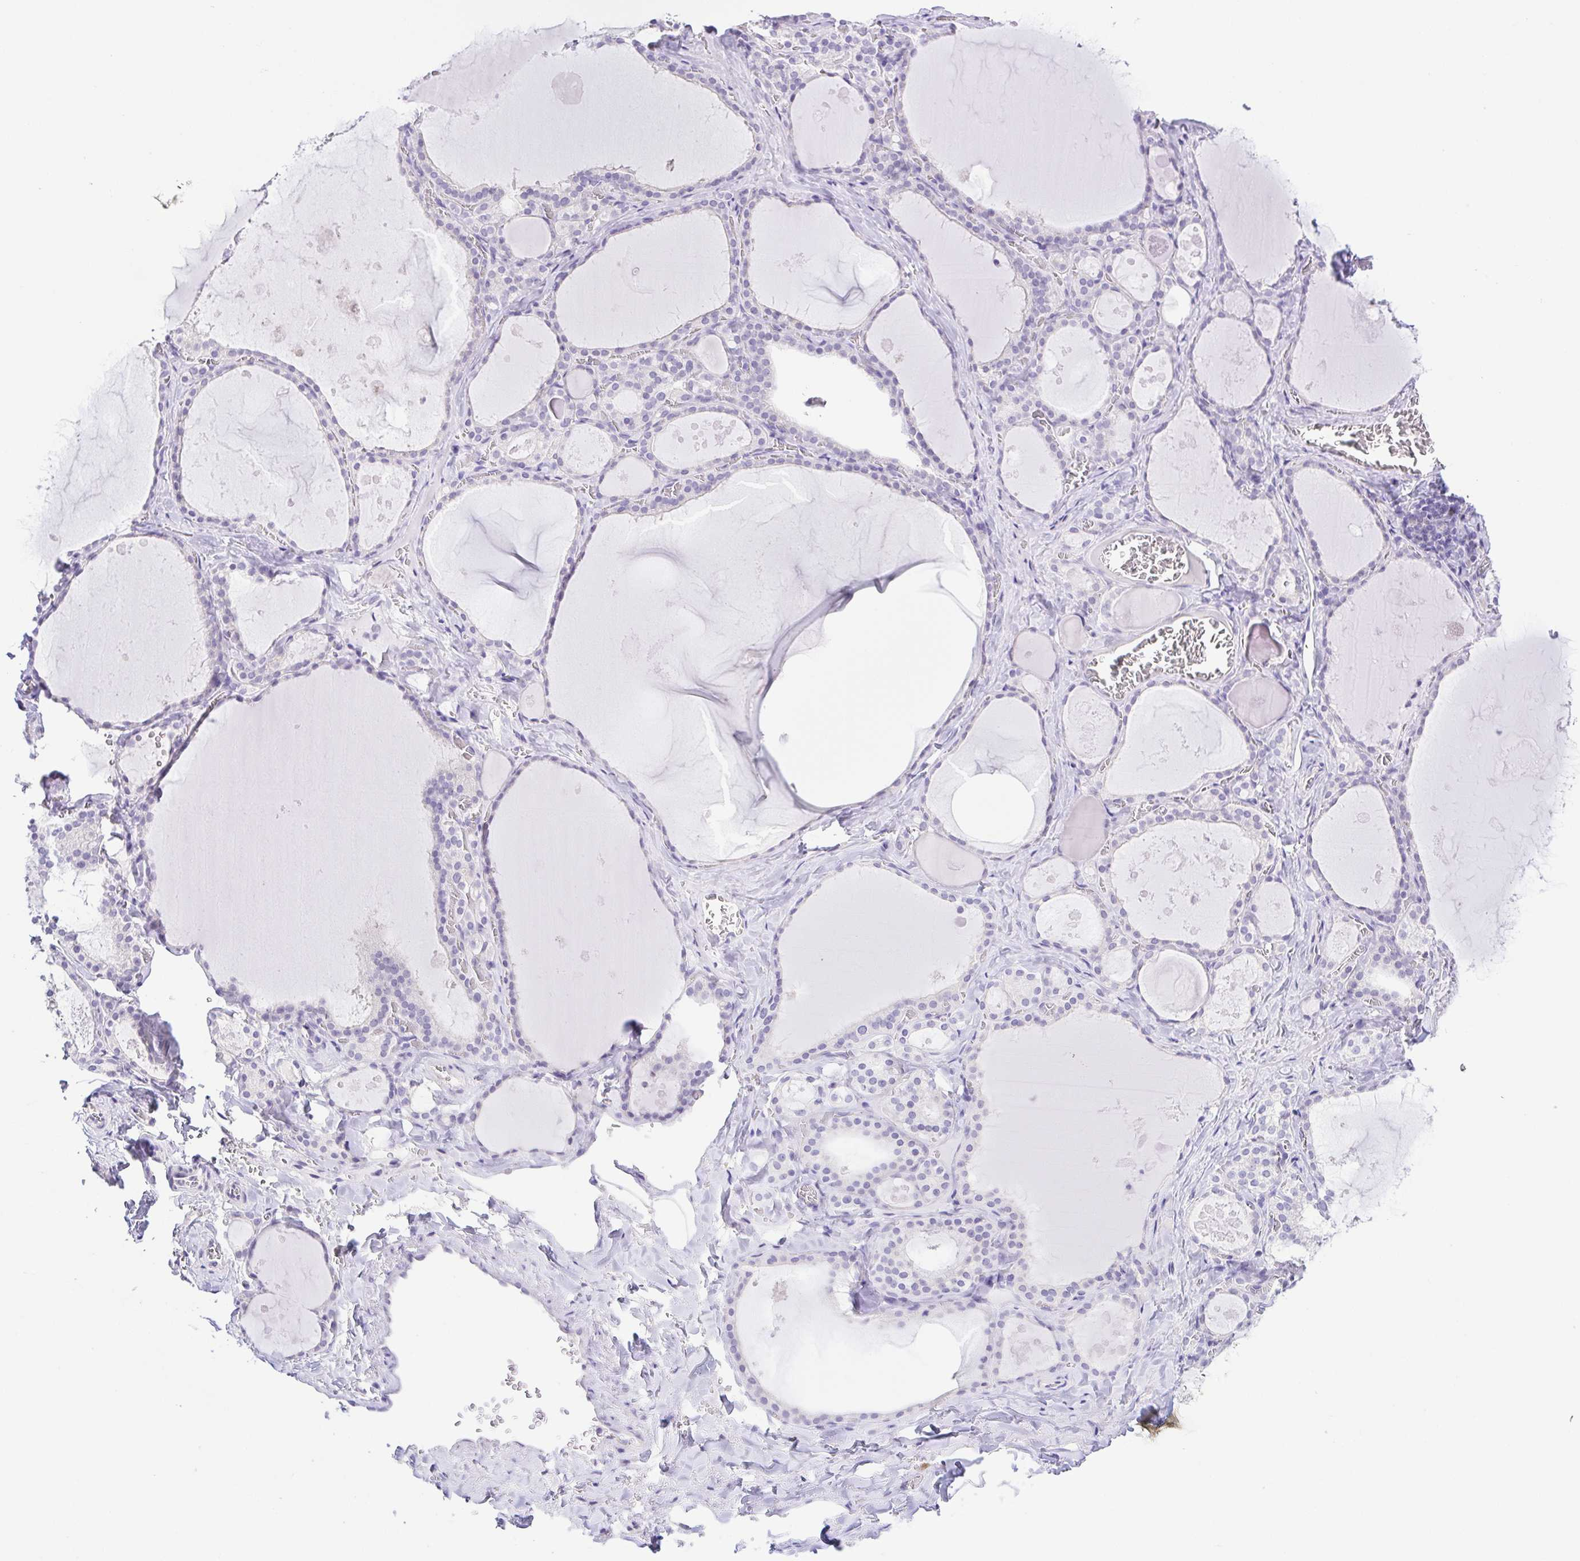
{"staining": {"intensity": "negative", "quantity": "none", "location": "none"}, "tissue": "thyroid gland", "cell_type": "Glandular cells", "image_type": "normal", "snomed": [{"axis": "morphology", "description": "Normal tissue, NOS"}, {"axis": "topography", "description": "Thyroid gland"}], "caption": "Human thyroid gland stained for a protein using immunohistochemistry (IHC) exhibits no staining in glandular cells.", "gene": "KRTDAP", "patient": {"sex": "male", "age": 56}}